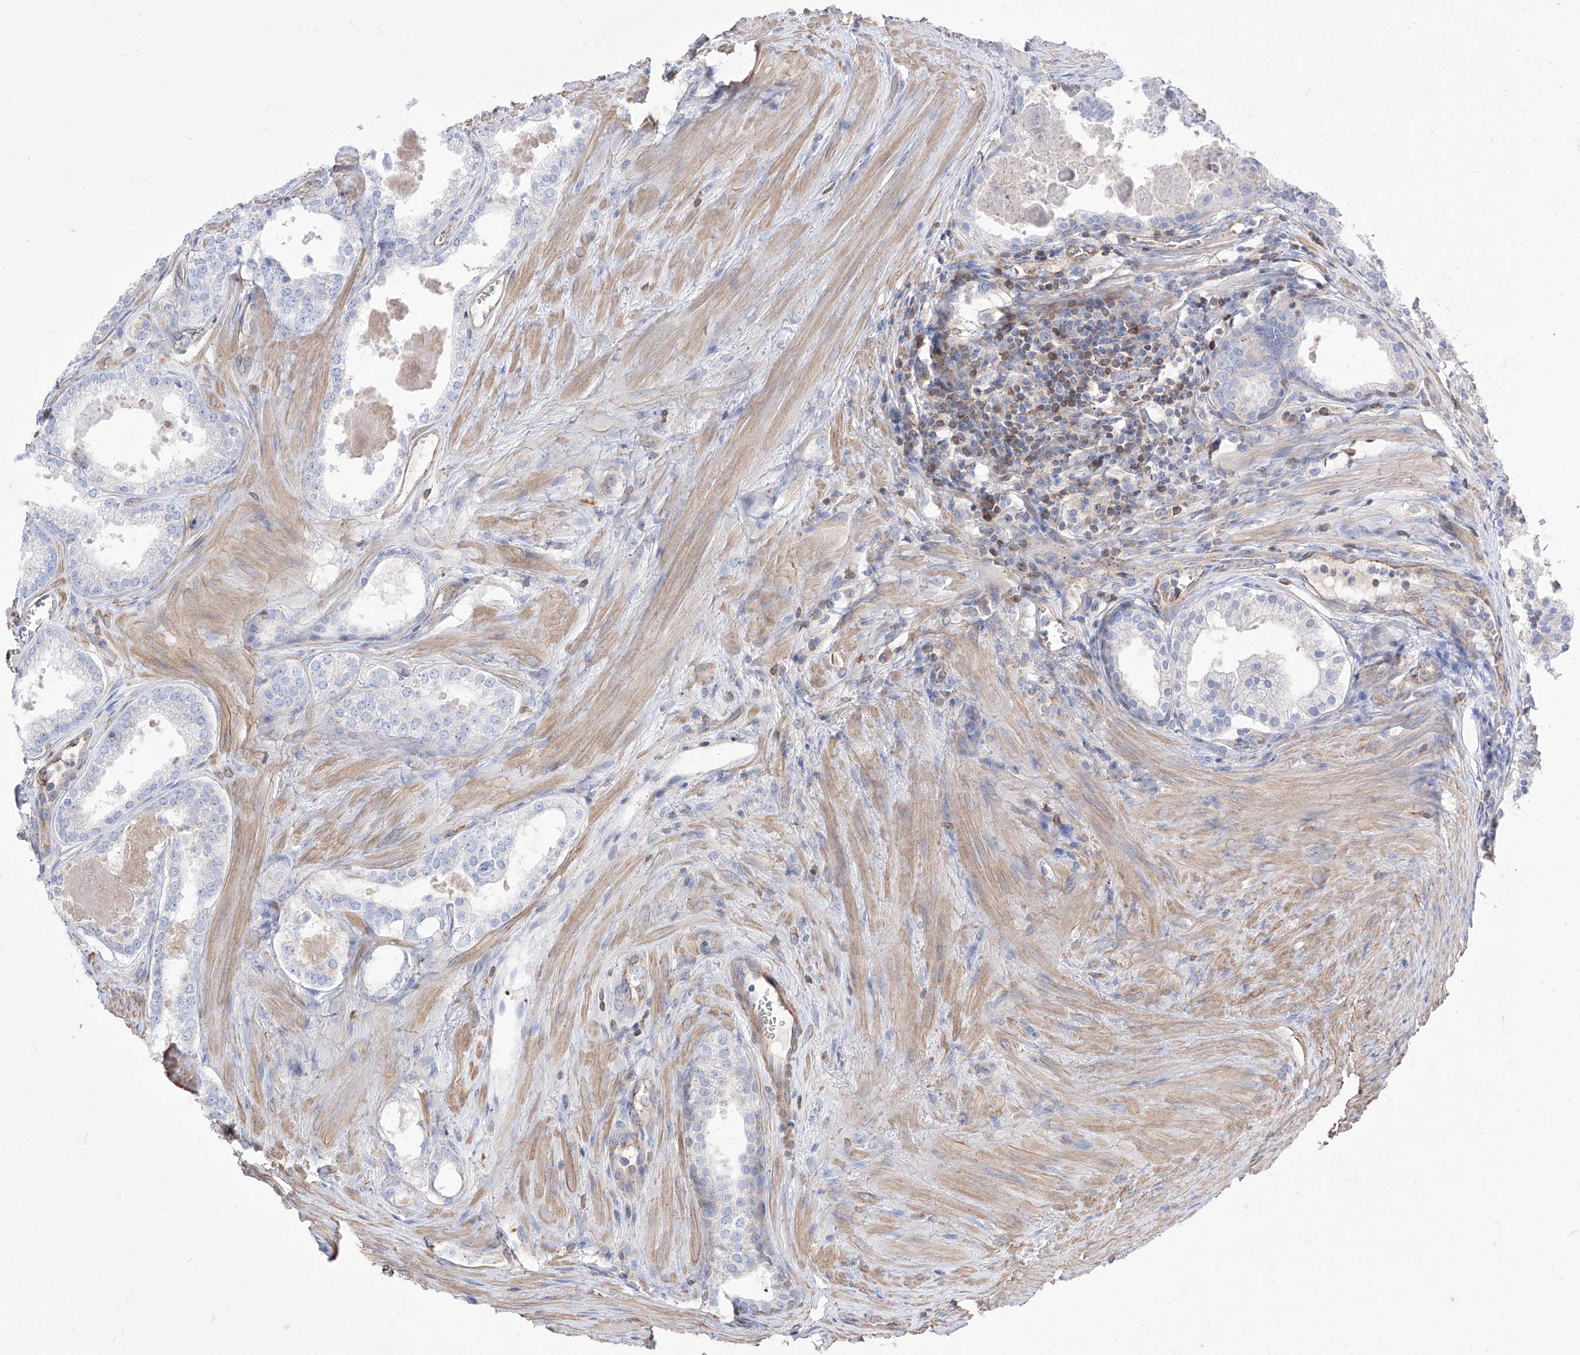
{"staining": {"intensity": "negative", "quantity": "none", "location": "none"}, "tissue": "prostate cancer", "cell_type": "Tumor cells", "image_type": "cancer", "snomed": [{"axis": "morphology", "description": "Adenocarcinoma, High grade"}, {"axis": "topography", "description": "Prostate"}], "caption": "Photomicrograph shows no protein expression in tumor cells of prostate cancer (adenocarcinoma (high-grade)) tissue.", "gene": "C1orf74", "patient": {"sex": "male", "age": 68}}